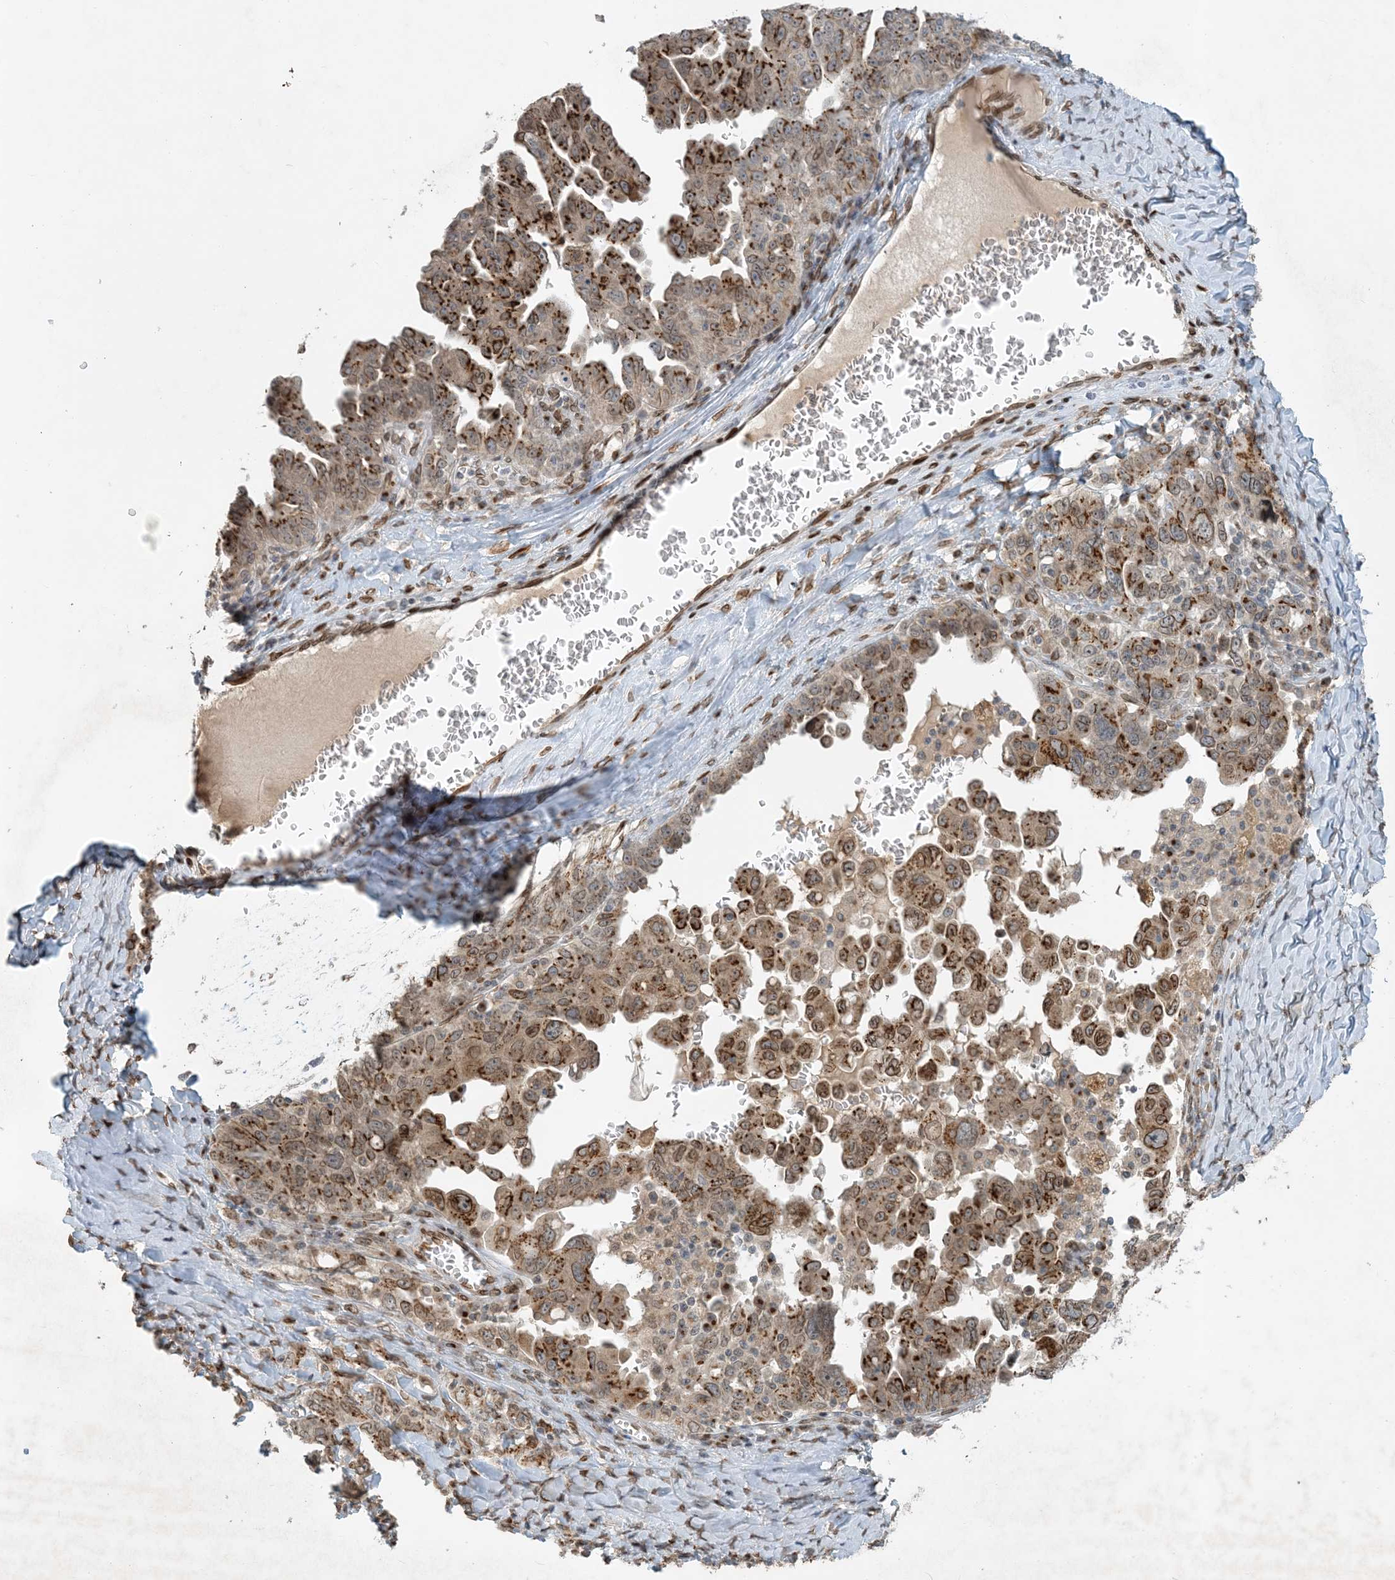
{"staining": {"intensity": "strong", "quantity": "25%-75%", "location": "cytoplasmic/membranous,nuclear"}, "tissue": "ovarian cancer", "cell_type": "Tumor cells", "image_type": "cancer", "snomed": [{"axis": "morphology", "description": "Carcinoma, endometroid"}, {"axis": "topography", "description": "Ovary"}], "caption": "The micrograph reveals immunohistochemical staining of endometroid carcinoma (ovarian). There is strong cytoplasmic/membranous and nuclear expression is seen in approximately 25%-75% of tumor cells.", "gene": "SLC35A2", "patient": {"sex": "female", "age": 62}}